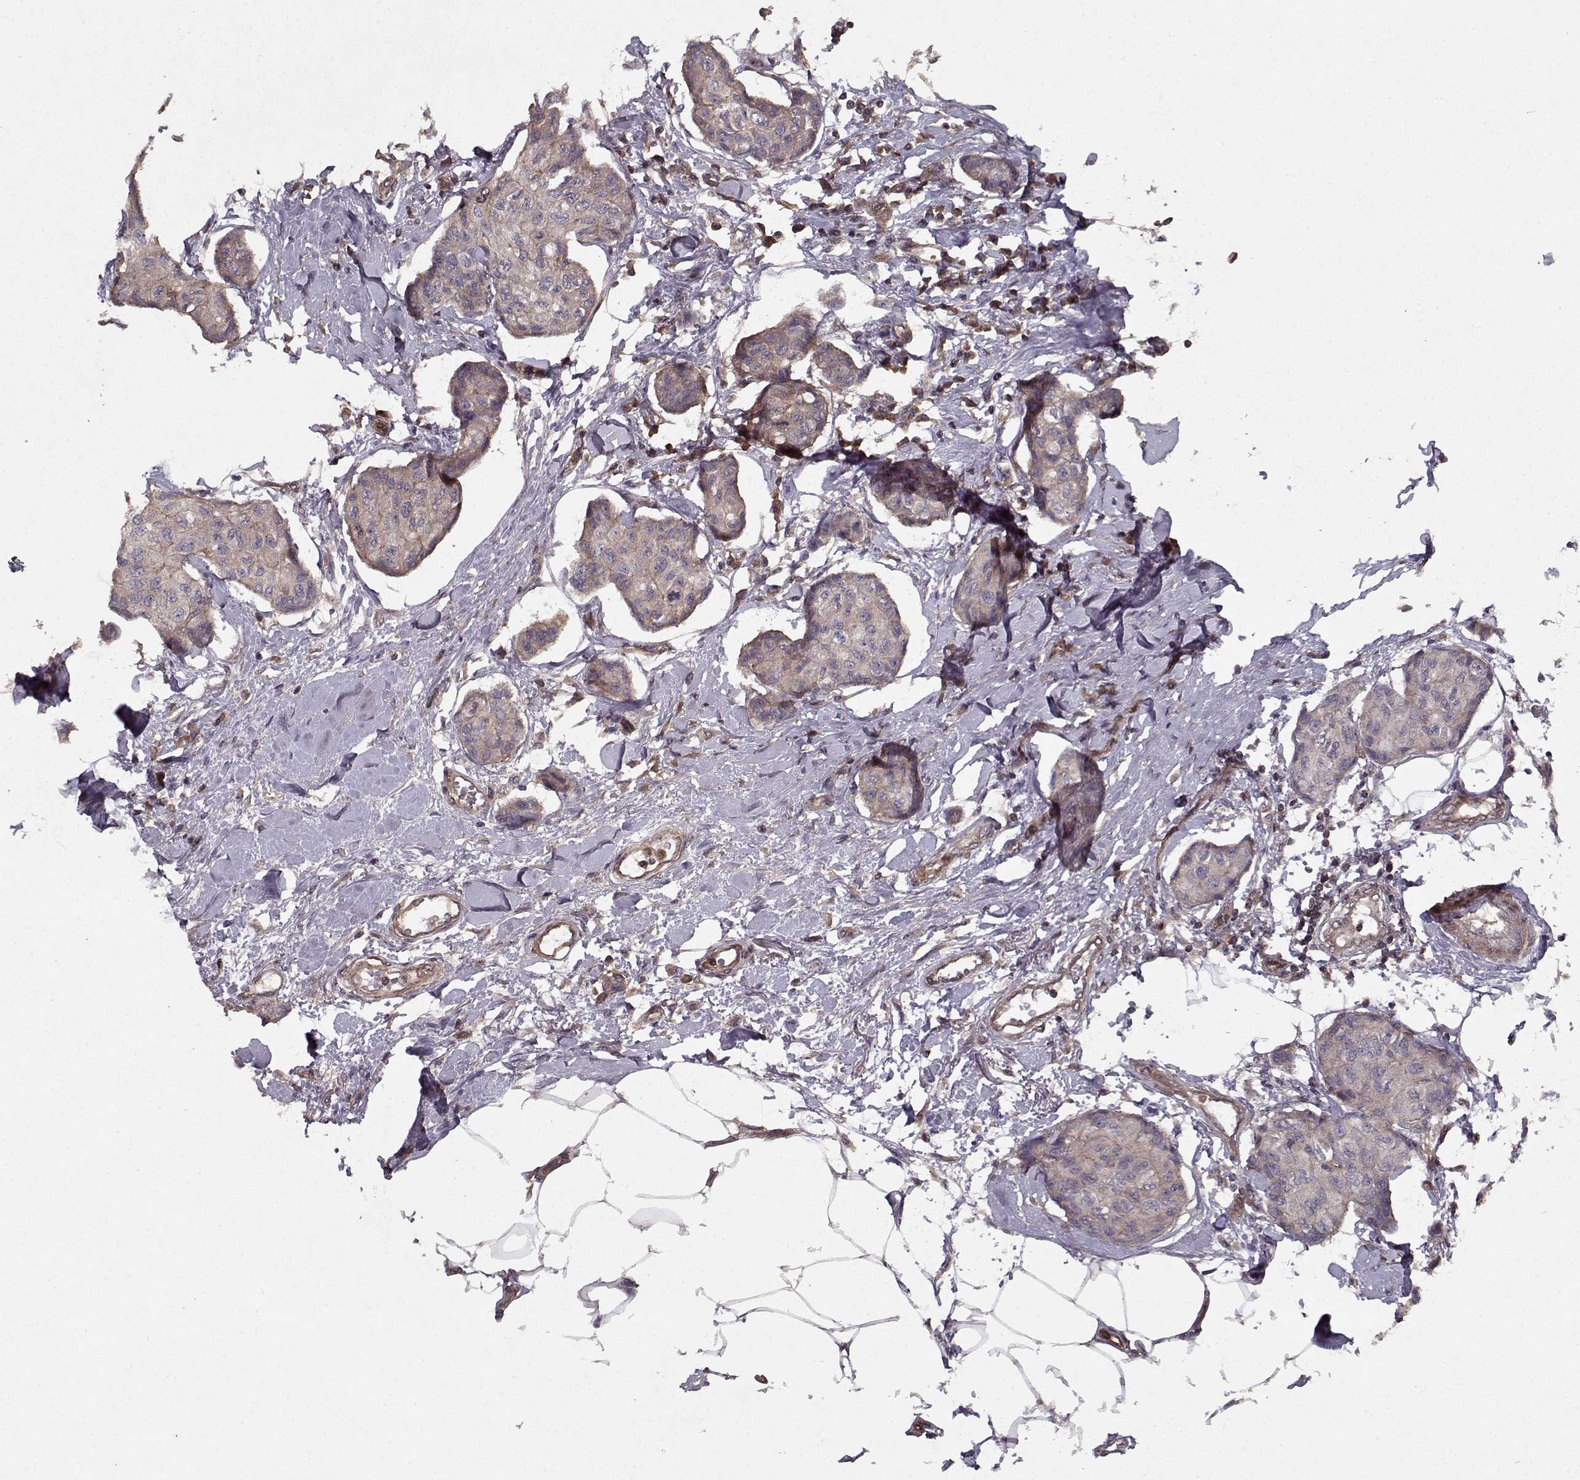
{"staining": {"intensity": "negative", "quantity": "none", "location": "none"}, "tissue": "breast cancer", "cell_type": "Tumor cells", "image_type": "cancer", "snomed": [{"axis": "morphology", "description": "Duct carcinoma"}, {"axis": "topography", "description": "Breast"}], "caption": "Immunohistochemistry of human breast cancer (infiltrating ductal carcinoma) shows no positivity in tumor cells.", "gene": "PPP1R12A", "patient": {"sex": "female", "age": 80}}